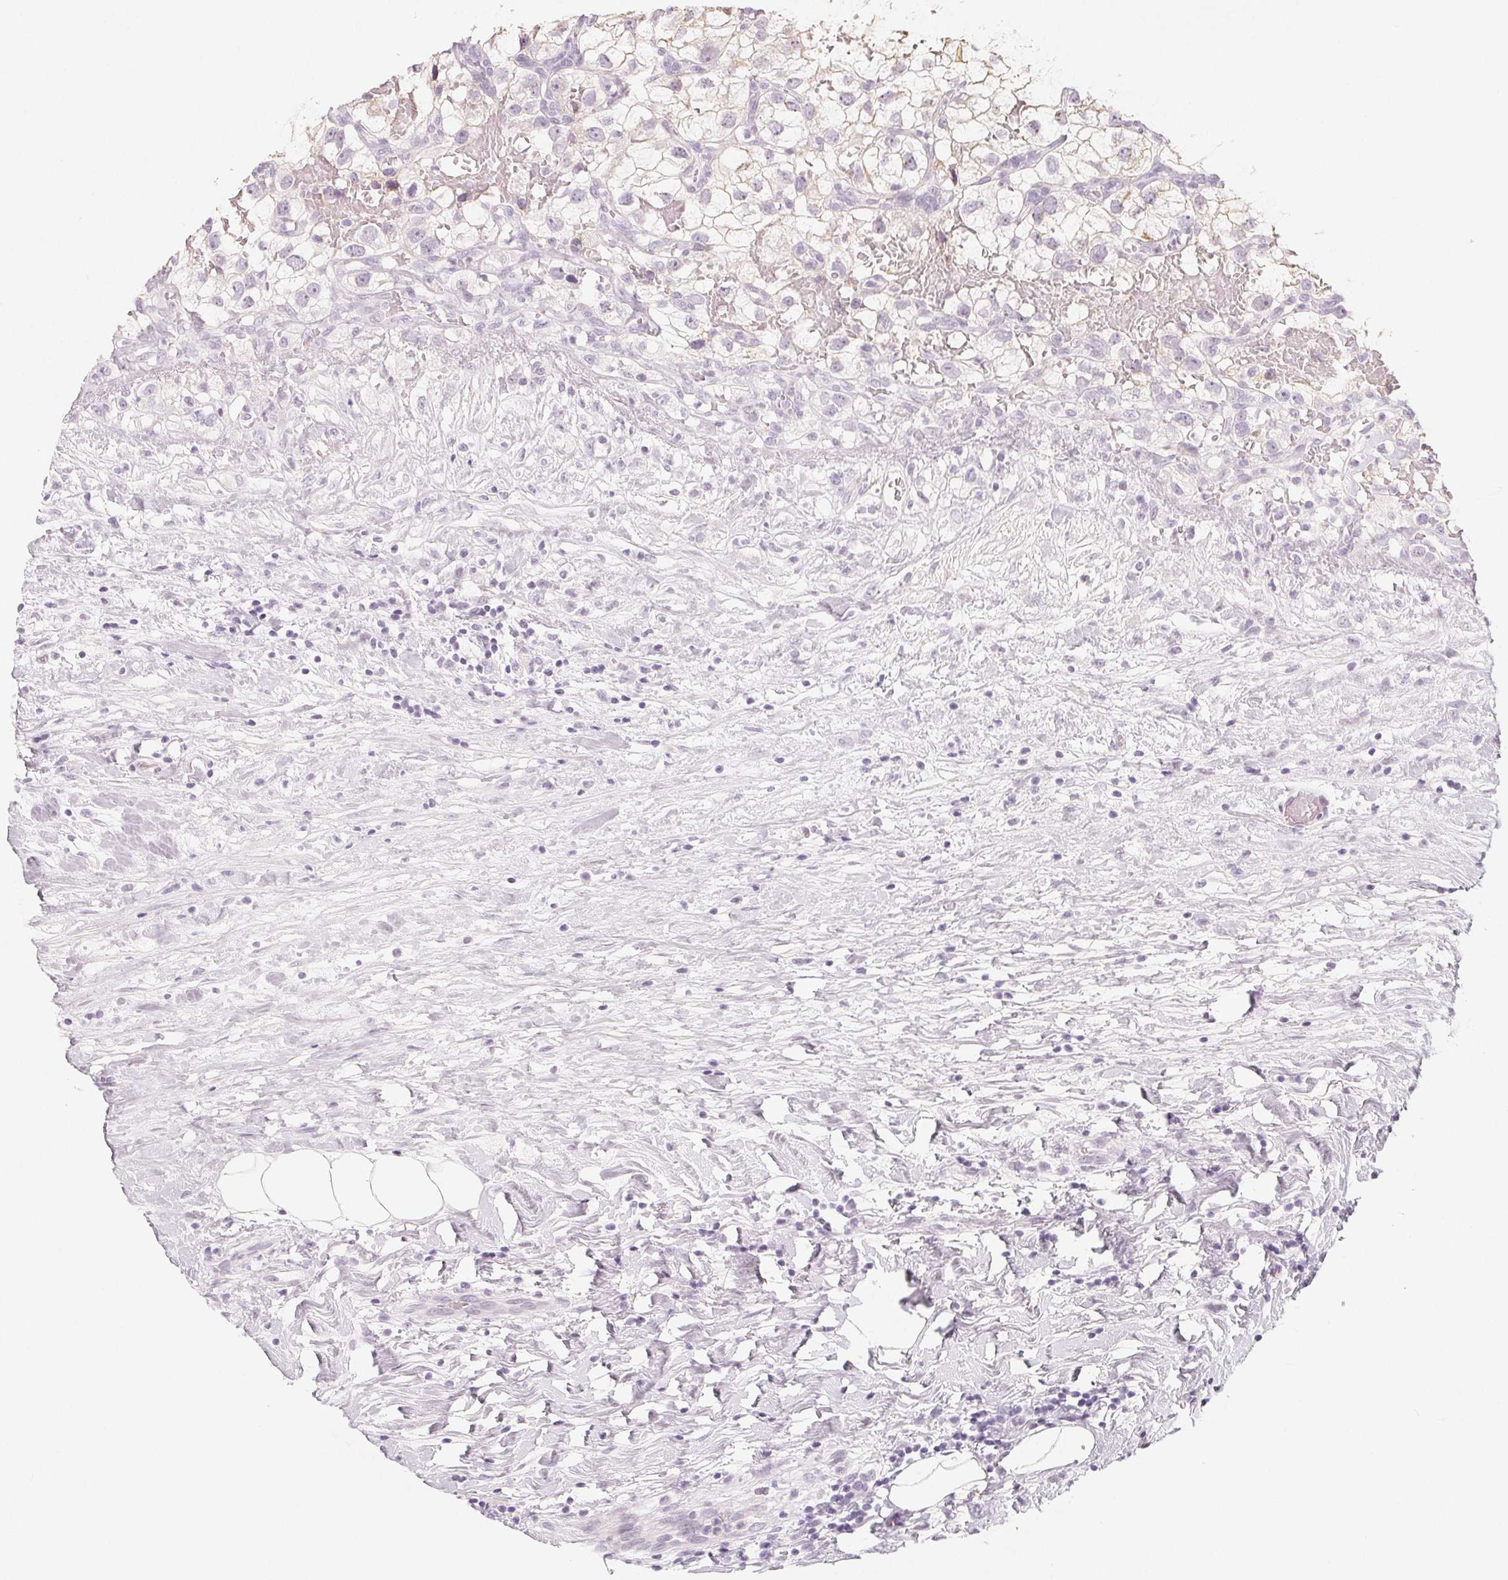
{"staining": {"intensity": "negative", "quantity": "none", "location": "none"}, "tissue": "renal cancer", "cell_type": "Tumor cells", "image_type": "cancer", "snomed": [{"axis": "morphology", "description": "Adenocarcinoma, NOS"}, {"axis": "topography", "description": "Kidney"}], "caption": "DAB immunohistochemical staining of human renal cancer shows no significant staining in tumor cells.", "gene": "SH3GL2", "patient": {"sex": "male", "age": 59}}